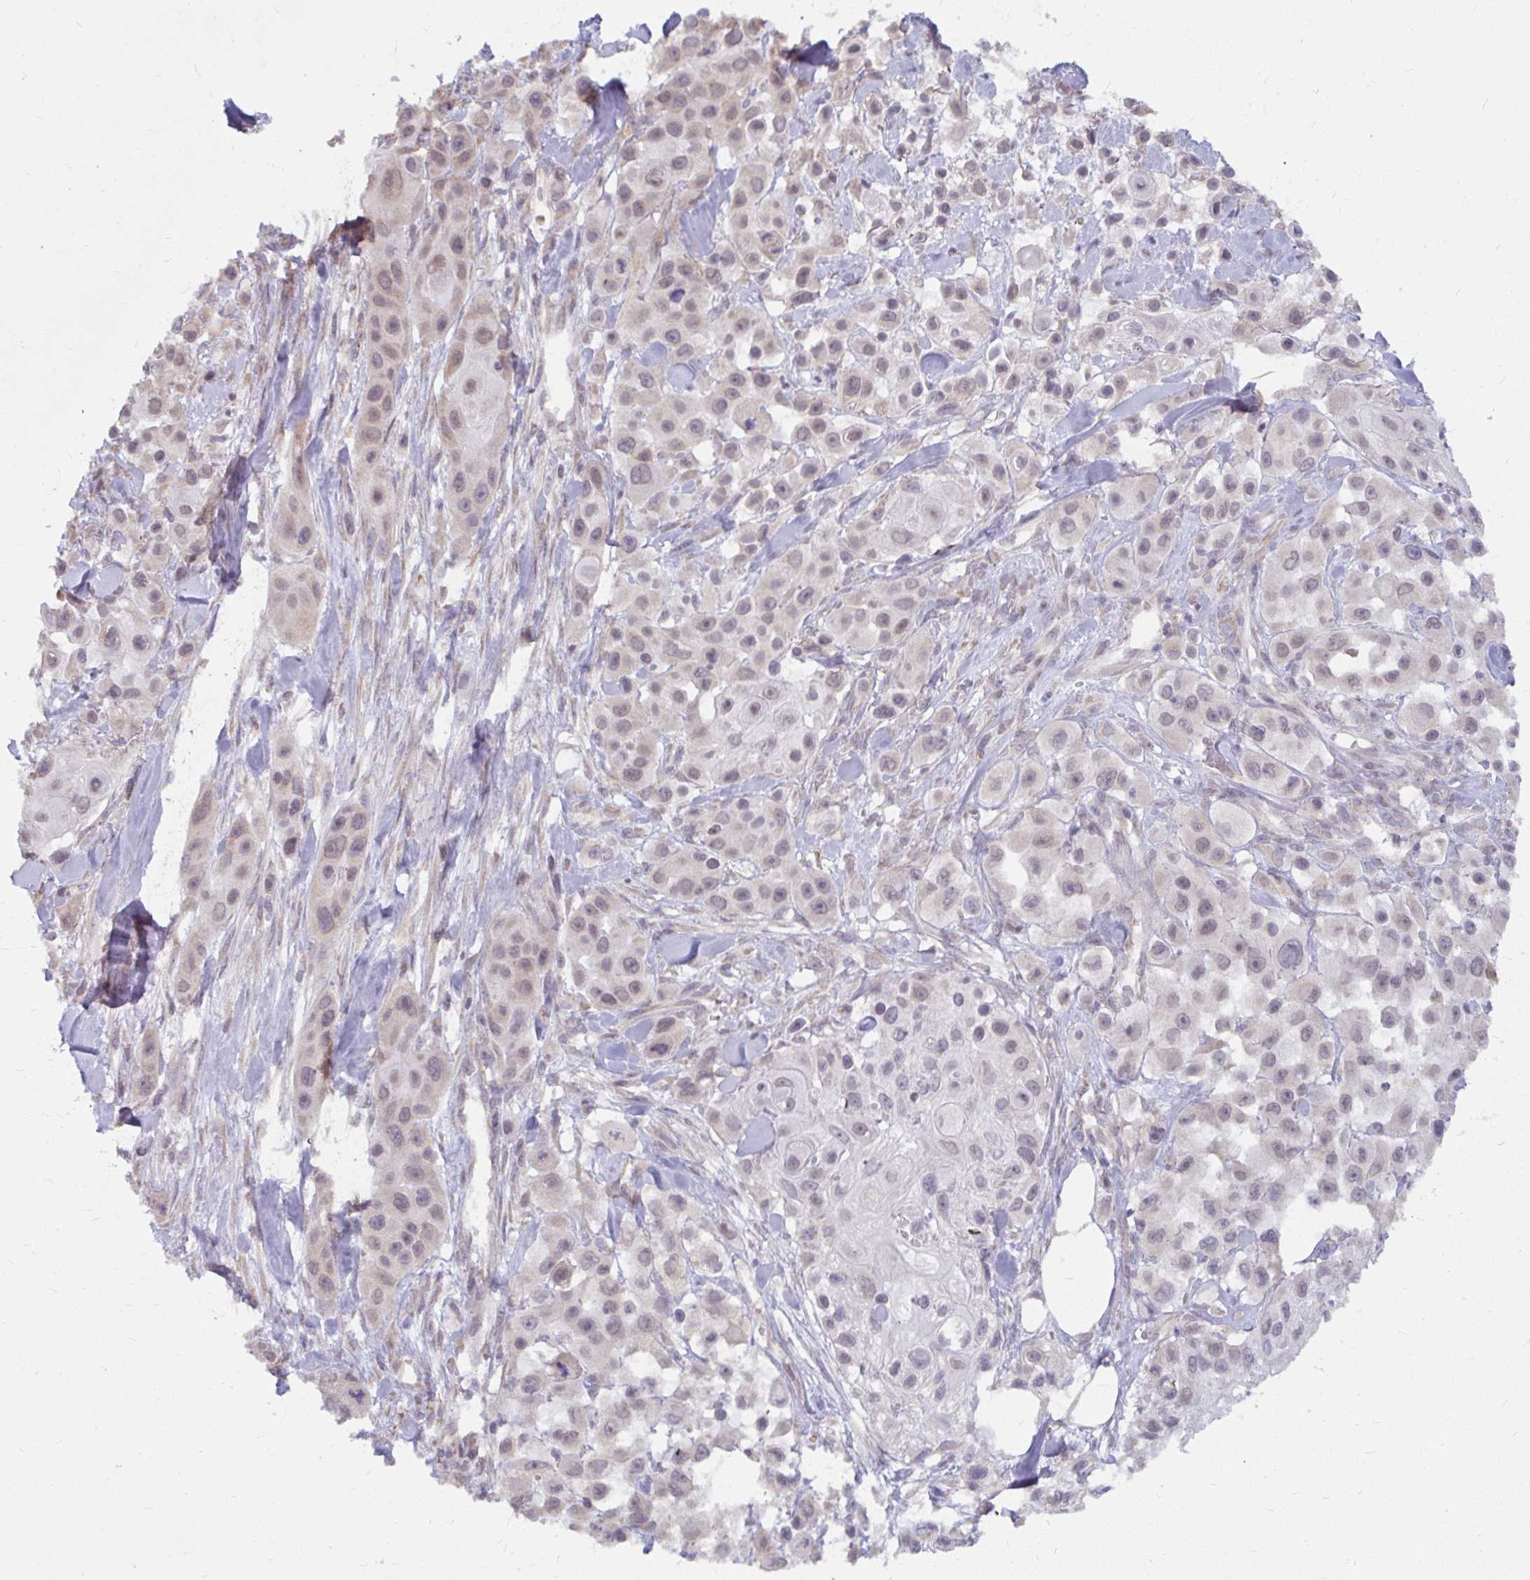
{"staining": {"intensity": "weak", "quantity": "25%-75%", "location": "nuclear"}, "tissue": "skin cancer", "cell_type": "Tumor cells", "image_type": "cancer", "snomed": [{"axis": "morphology", "description": "Squamous cell carcinoma, NOS"}, {"axis": "topography", "description": "Skin"}], "caption": "Immunohistochemical staining of human skin cancer (squamous cell carcinoma) reveals low levels of weak nuclear protein expression in about 25%-75% of tumor cells. (DAB (3,3'-diaminobenzidine) = brown stain, brightfield microscopy at high magnification).", "gene": "NMNAT1", "patient": {"sex": "male", "age": 63}}